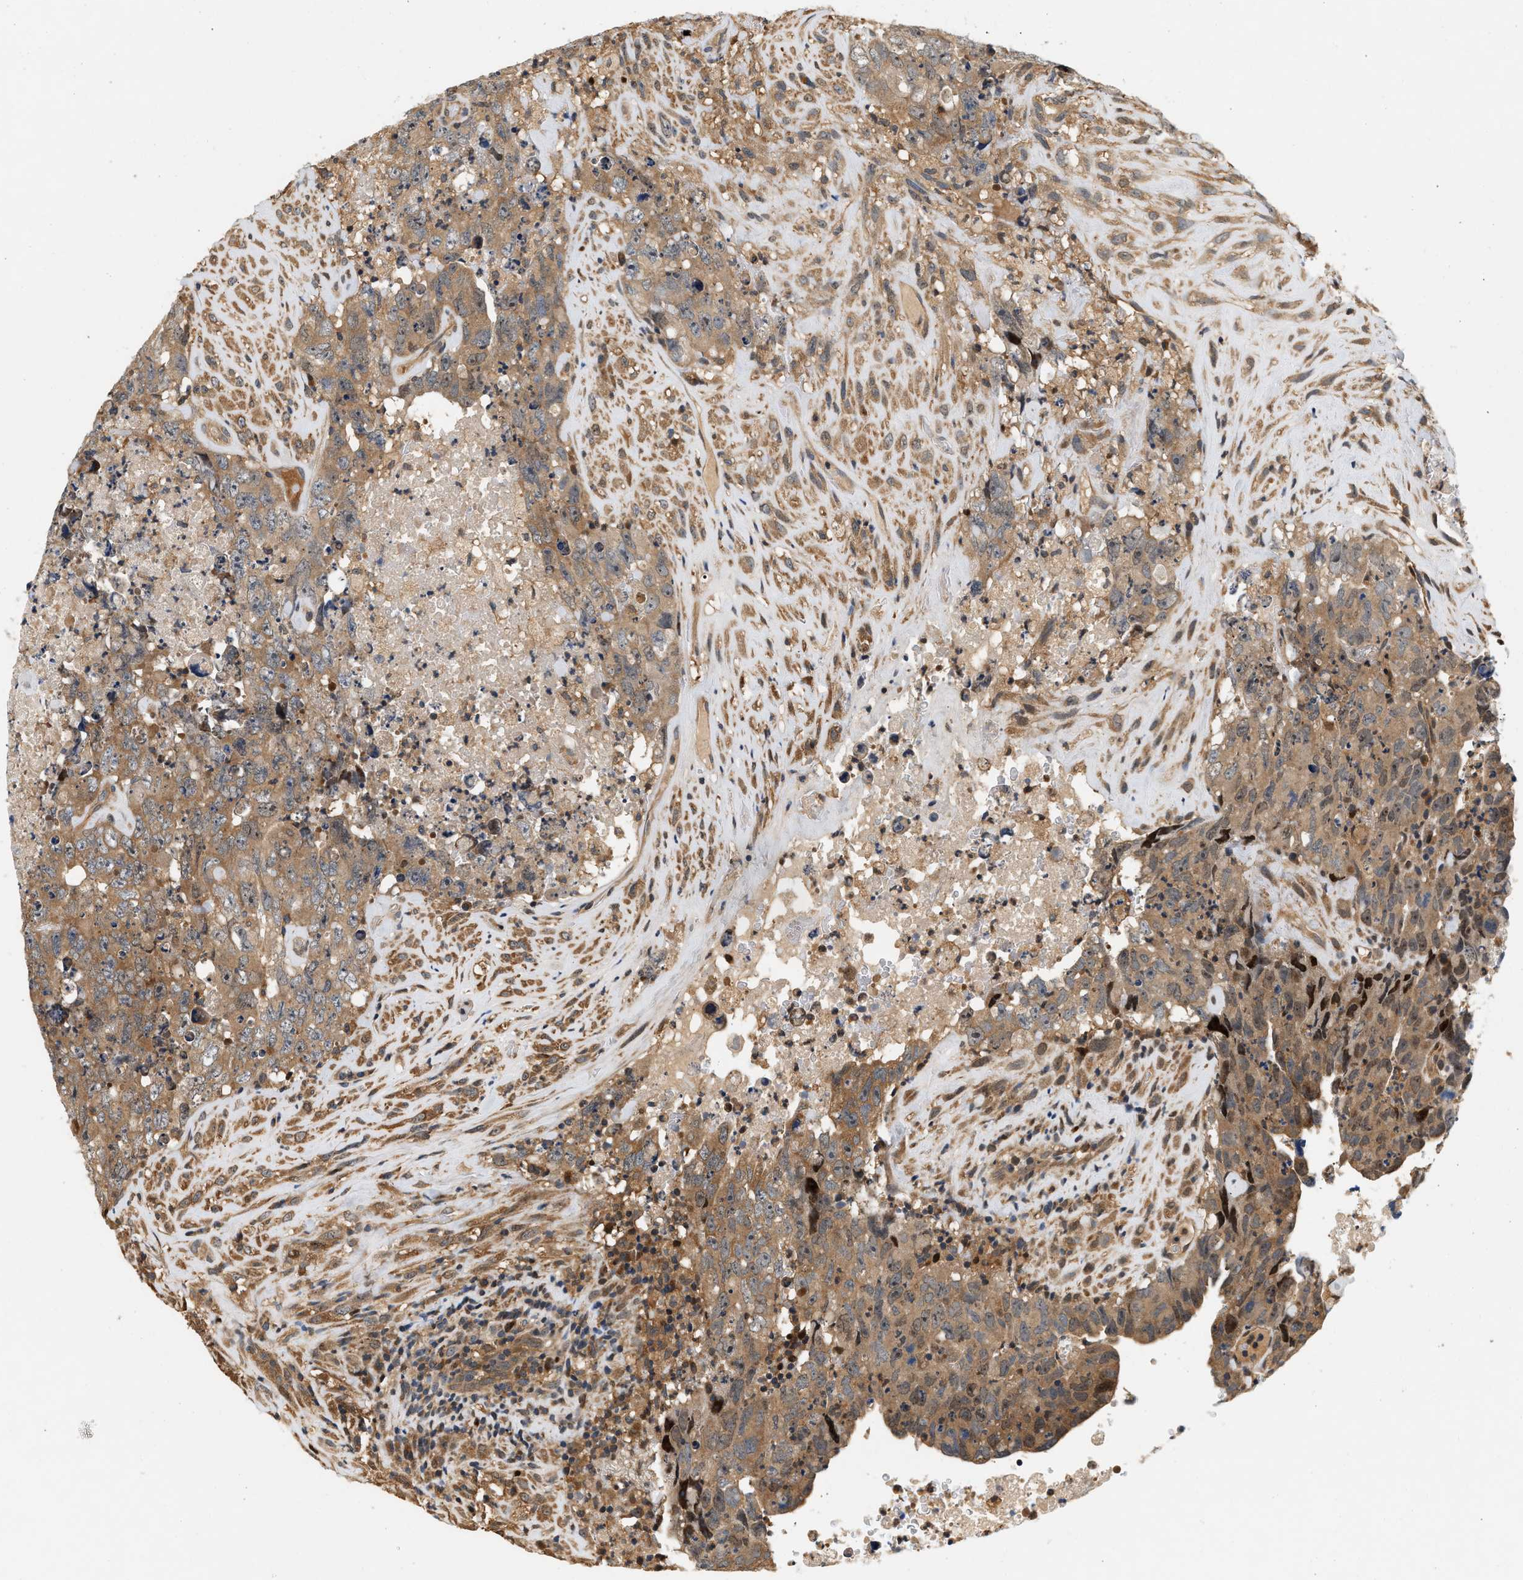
{"staining": {"intensity": "moderate", "quantity": ">75%", "location": "cytoplasmic/membranous"}, "tissue": "testis cancer", "cell_type": "Tumor cells", "image_type": "cancer", "snomed": [{"axis": "morphology", "description": "Carcinoma, Embryonal, NOS"}, {"axis": "topography", "description": "Testis"}], "caption": "Protein staining of testis embryonal carcinoma tissue displays moderate cytoplasmic/membranous expression in approximately >75% of tumor cells.", "gene": "FAM78A", "patient": {"sex": "male", "age": 32}}